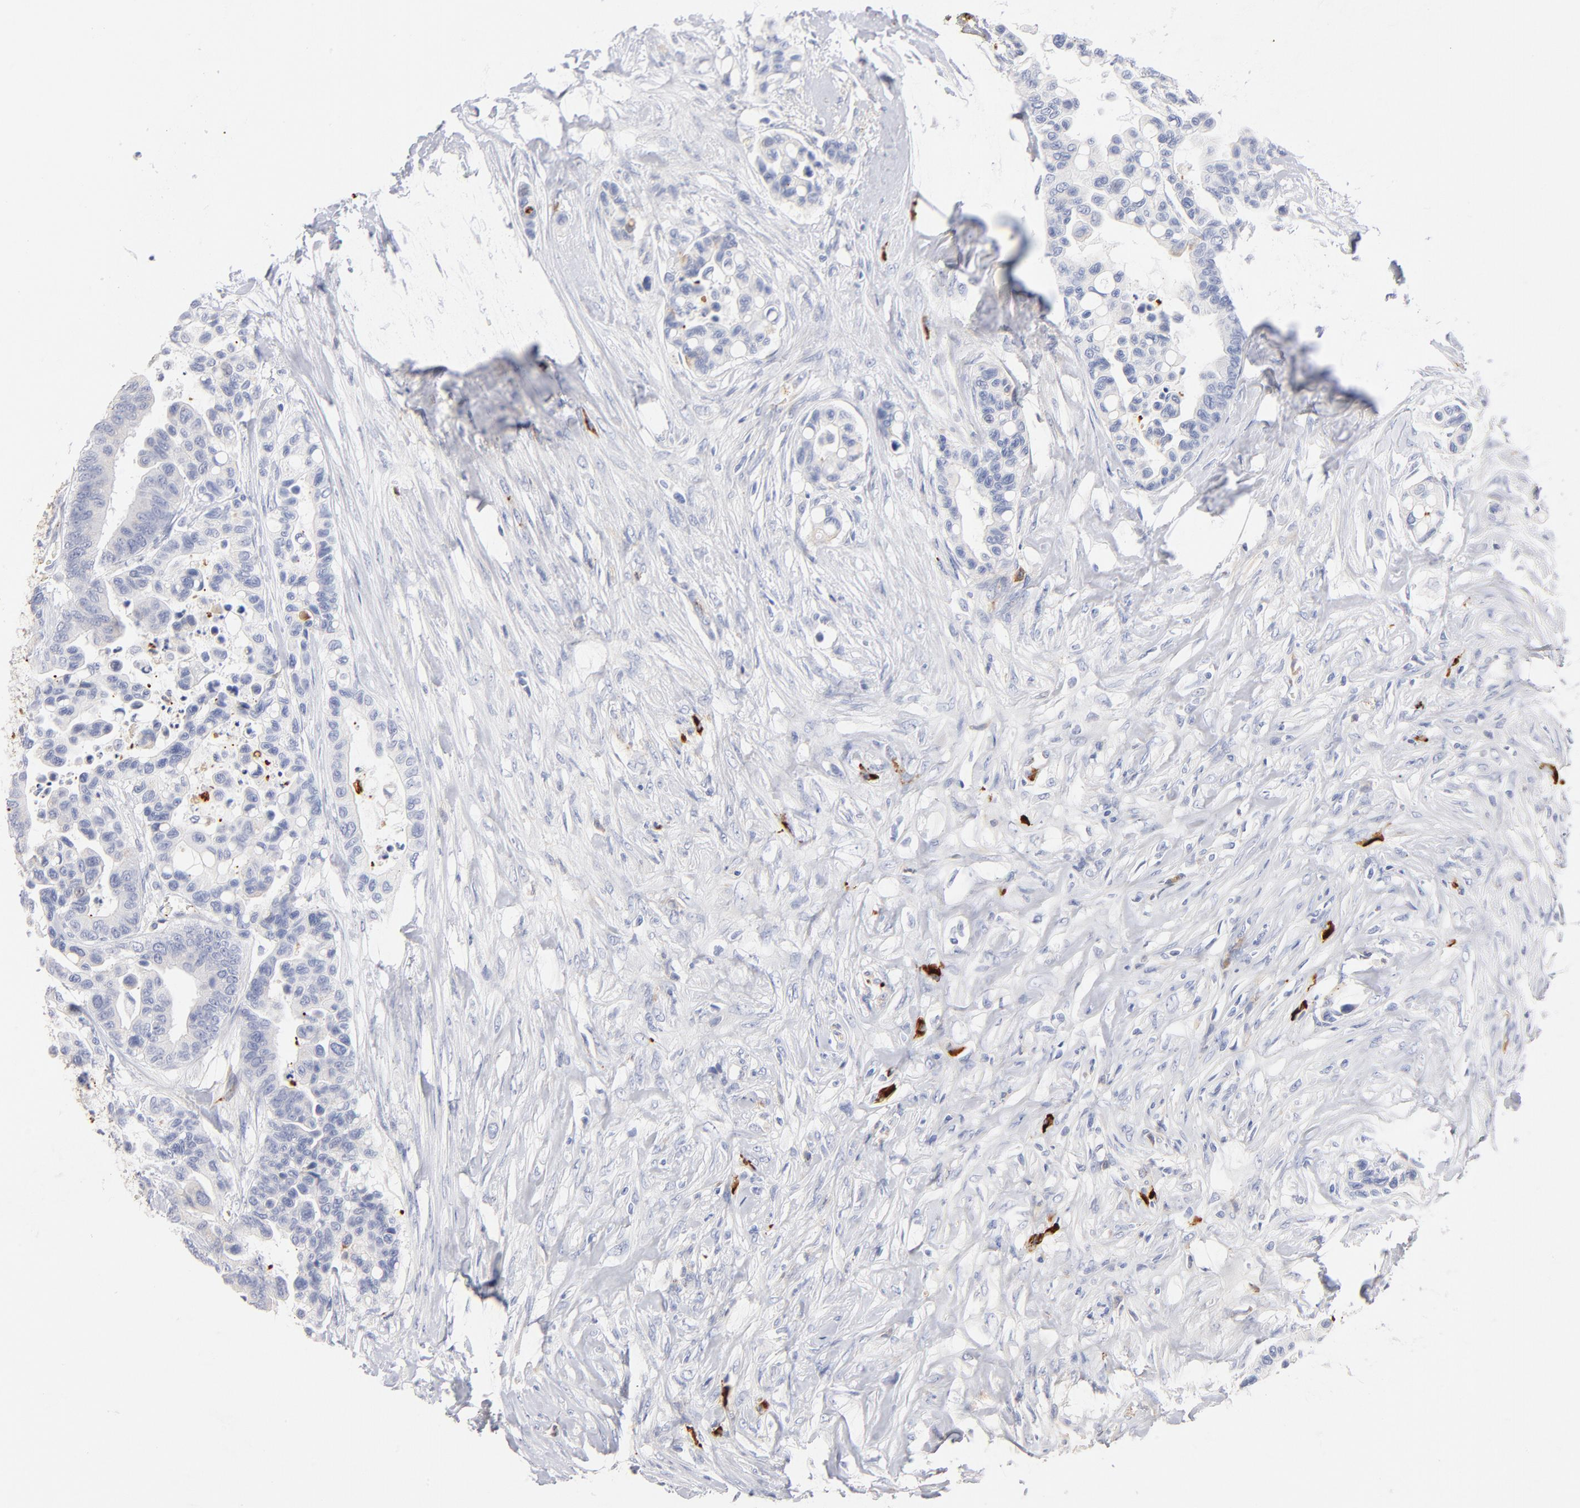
{"staining": {"intensity": "negative", "quantity": "none", "location": "none"}, "tissue": "colorectal cancer", "cell_type": "Tumor cells", "image_type": "cancer", "snomed": [{"axis": "morphology", "description": "Adenocarcinoma, NOS"}, {"axis": "topography", "description": "Colon"}], "caption": "The image demonstrates no significant staining in tumor cells of adenocarcinoma (colorectal). The staining was performed using DAB to visualize the protein expression in brown, while the nuclei were stained in blue with hematoxylin (Magnification: 20x).", "gene": "PLAT", "patient": {"sex": "male", "age": 82}}